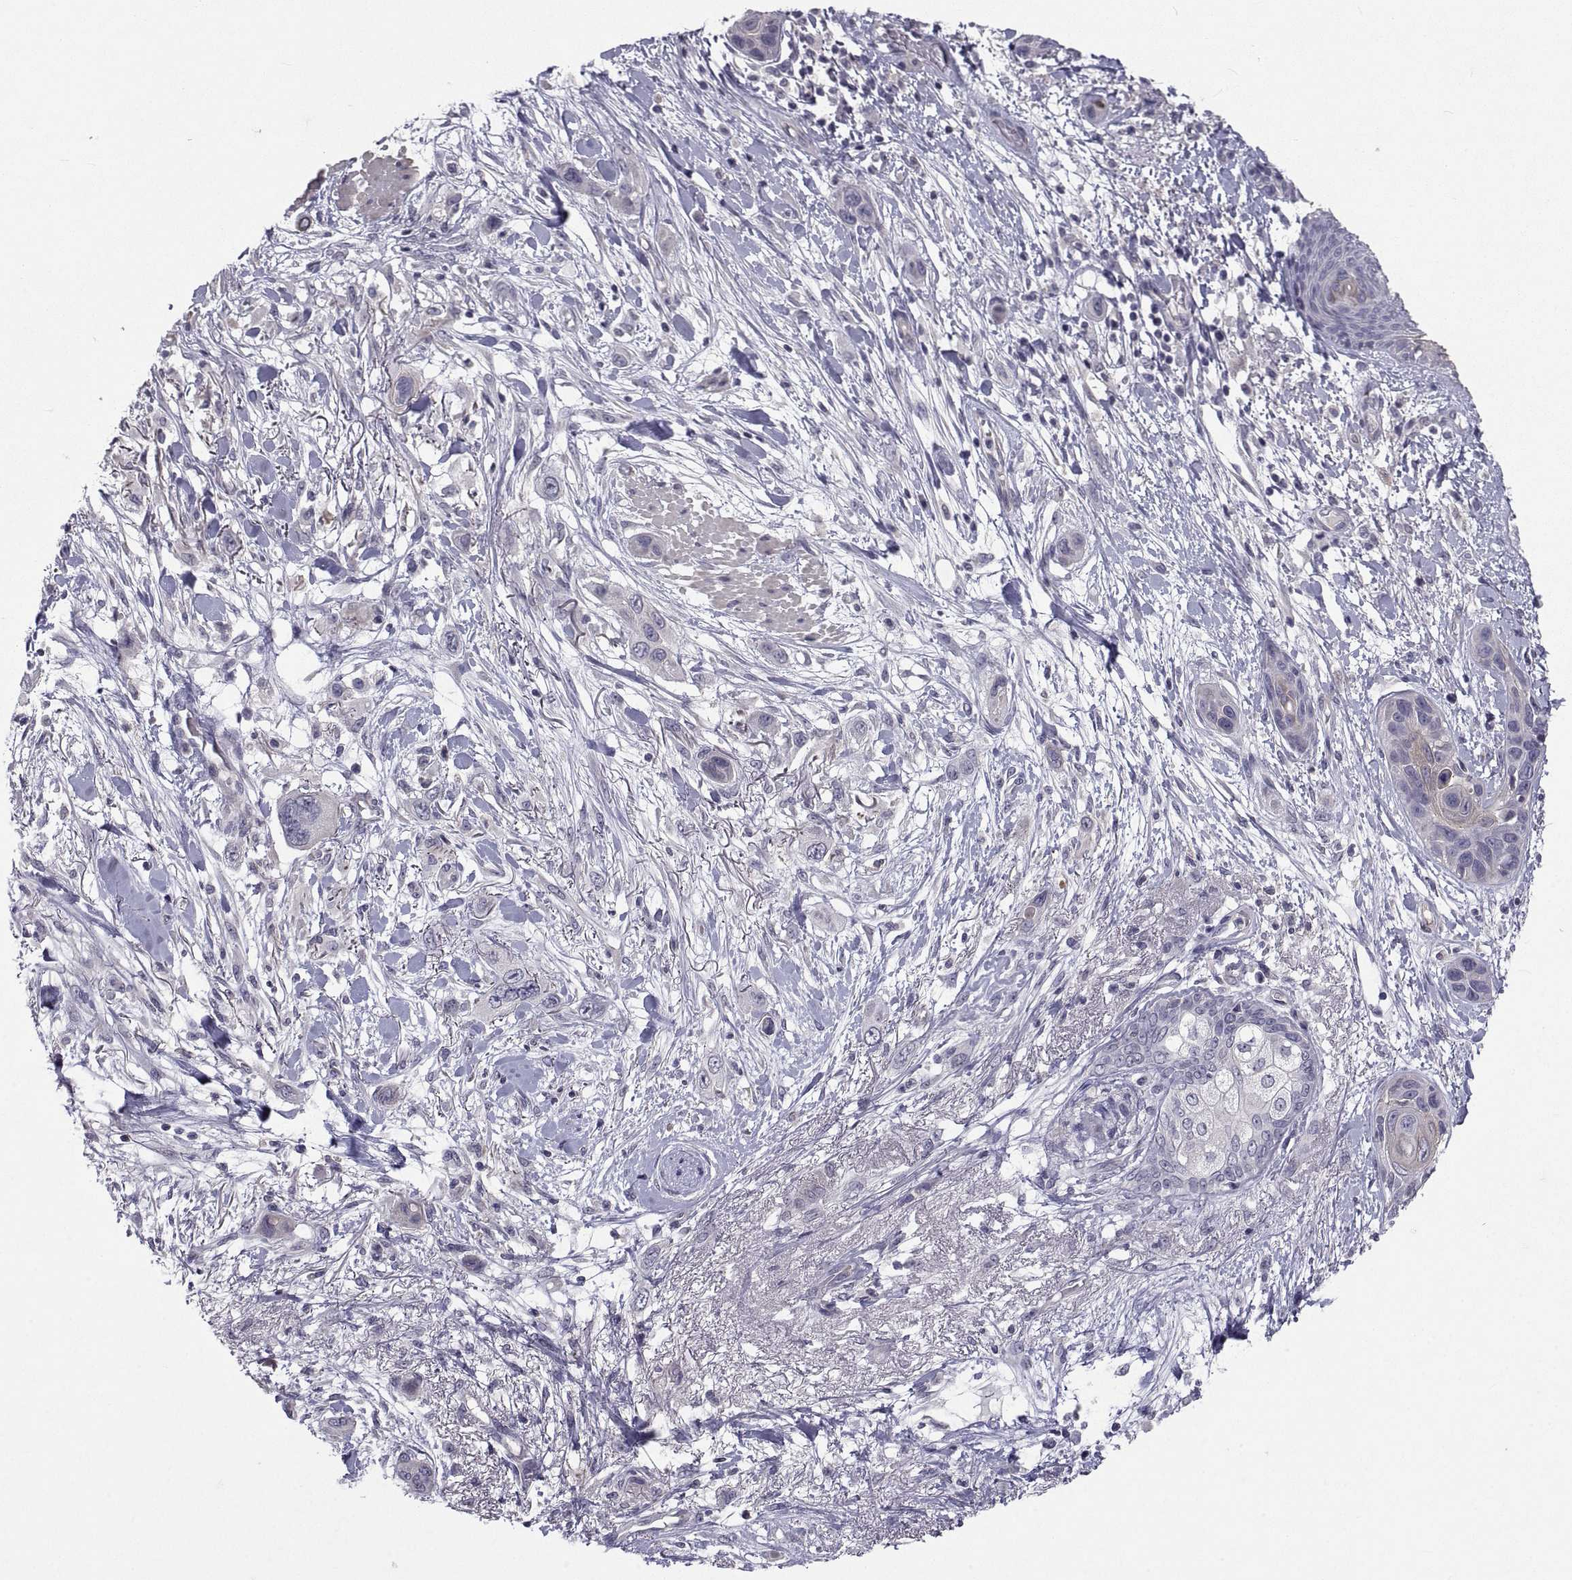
{"staining": {"intensity": "negative", "quantity": "none", "location": "none"}, "tissue": "skin cancer", "cell_type": "Tumor cells", "image_type": "cancer", "snomed": [{"axis": "morphology", "description": "Squamous cell carcinoma, NOS"}, {"axis": "topography", "description": "Skin"}], "caption": "A micrograph of skin squamous cell carcinoma stained for a protein reveals no brown staining in tumor cells.", "gene": "NPTX2", "patient": {"sex": "male", "age": 79}}